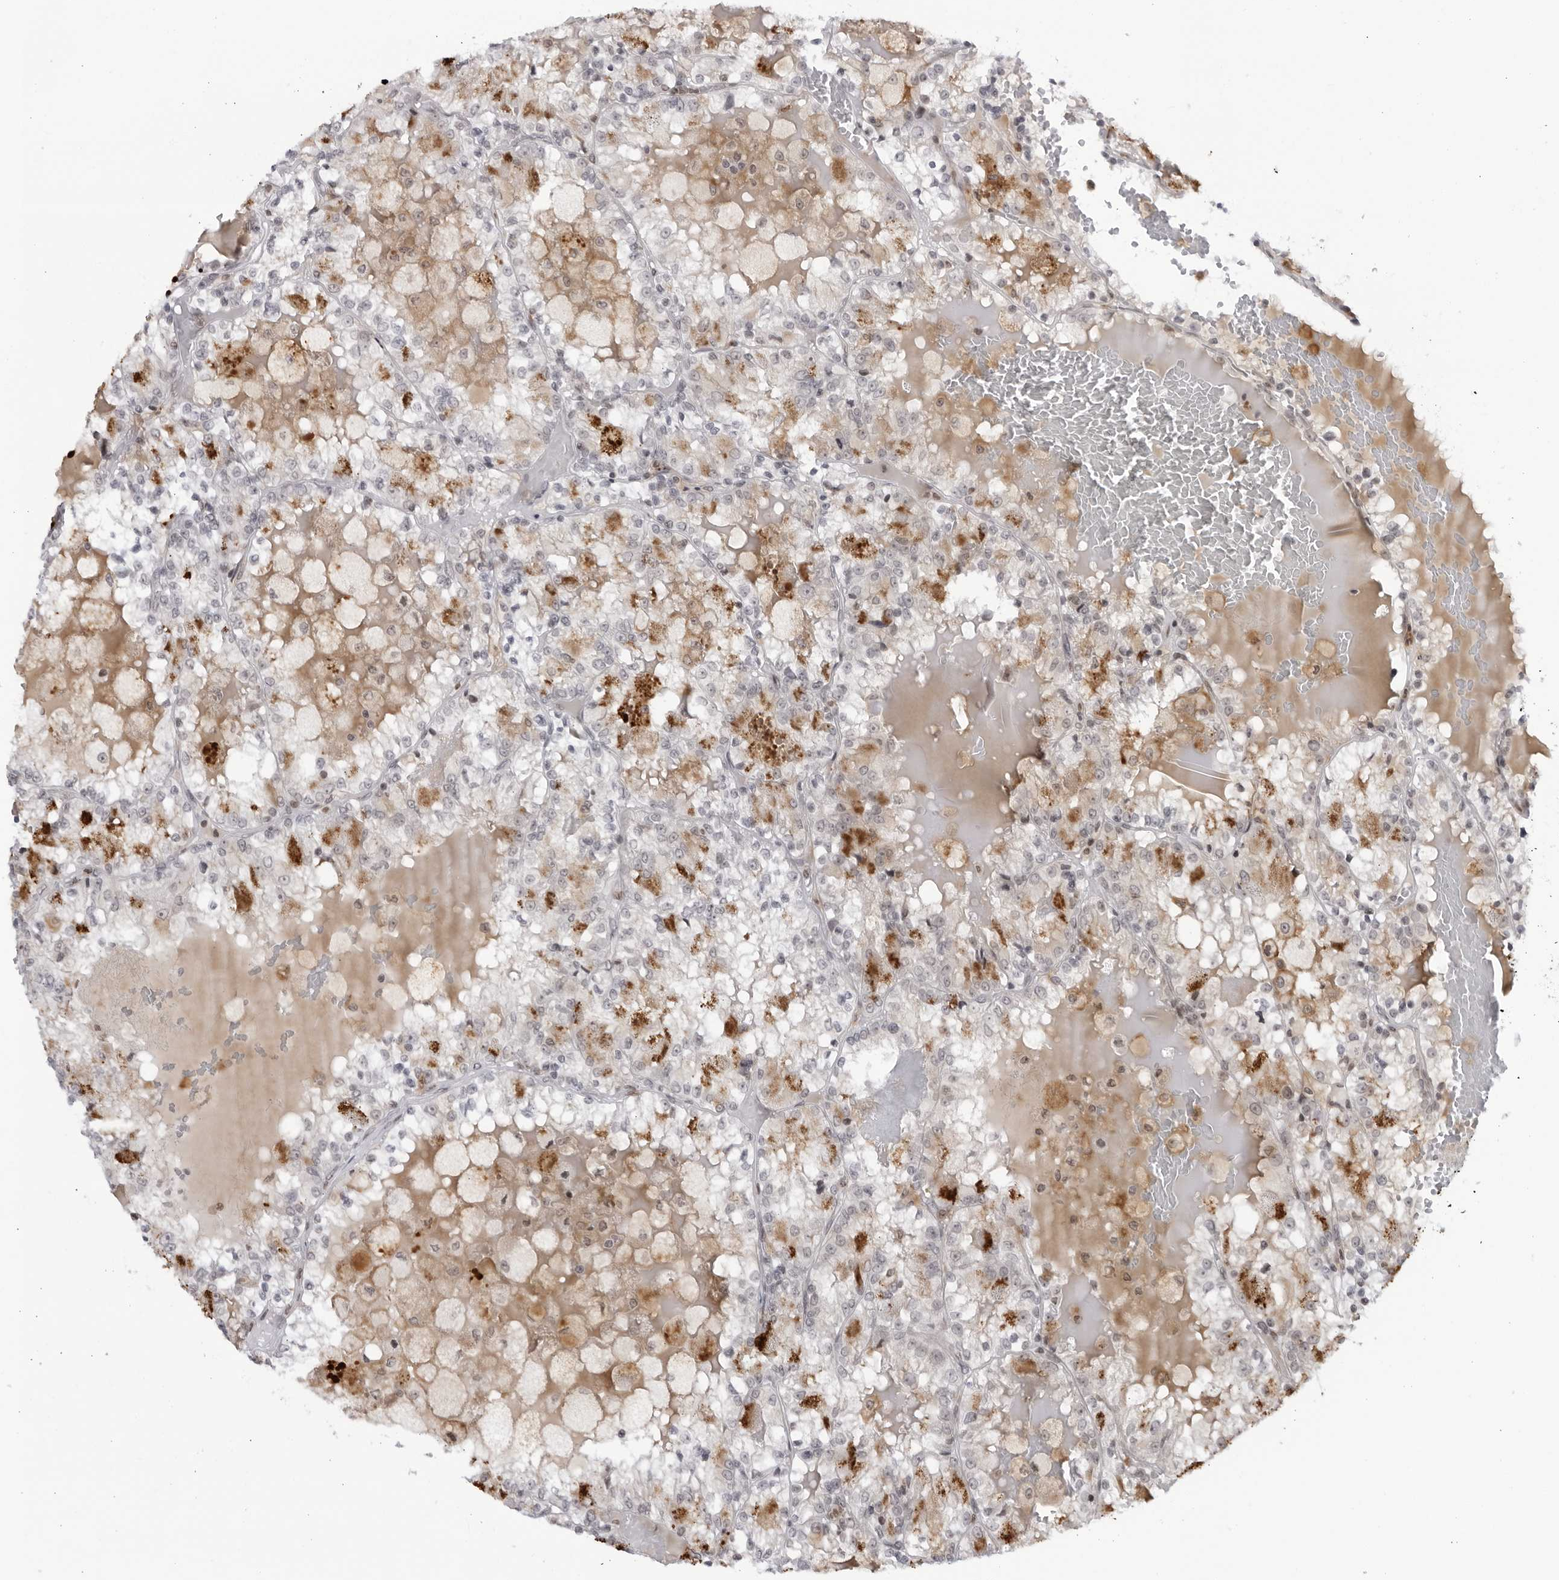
{"staining": {"intensity": "negative", "quantity": "none", "location": "none"}, "tissue": "renal cancer", "cell_type": "Tumor cells", "image_type": "cancer", "snomed": [{"axis": "morphology", "description": "Adenocarcinoma, NOS"}, {"axis": "topography", "description": "Kidney"}], "caption": "Renal cancer was stained to show a protein in brown. There is no significant positivity in tumor cells. (Stains: DAB IHC with hematoxylin counter stain, Microscopy: brightfield microscopy at high magnification).", "gene": "DTL", "patient": {"sex": "female", "age": 56}}